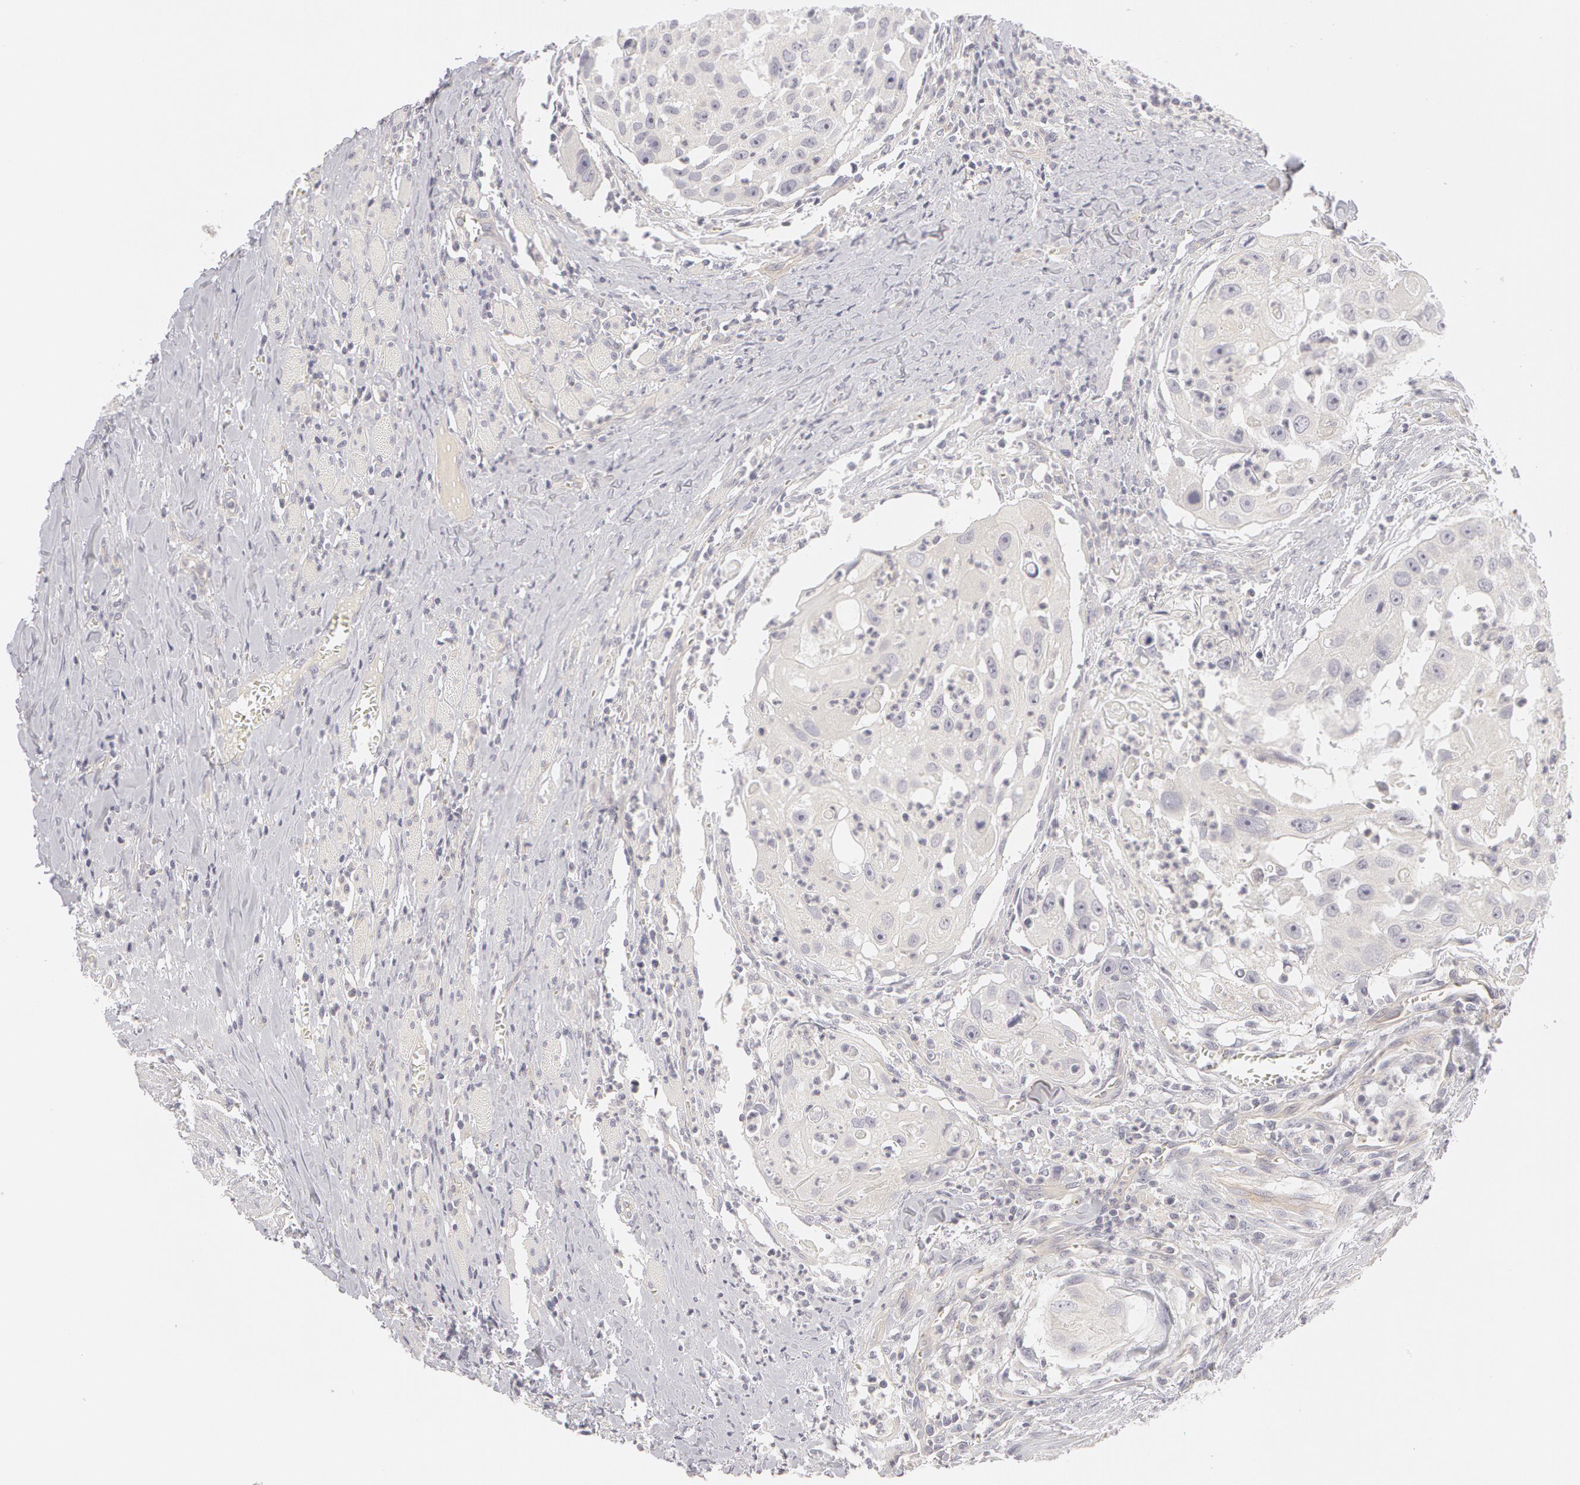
{"staining": {"intensity": "negative", "quantity": "none", "location": "none"}, "tissue": "head and neck cancer", "cell_type": "Tumor cells", "image_type": "cancer", "snomed": [{"axis": "morphology", "description": "Squamous cell carcinoma, NOS"}, {"axis": "topography", "description": "Head-Neck"}], "caption": "High power microscopy photomicrograph of an immunohistochemistry micrograph of head and neck cancer (squamous cell carcinoma), revealing no significant positivity in tumor cells.", "gene": "ABCB1", "patient": {"sex": "male", "age": 64}}